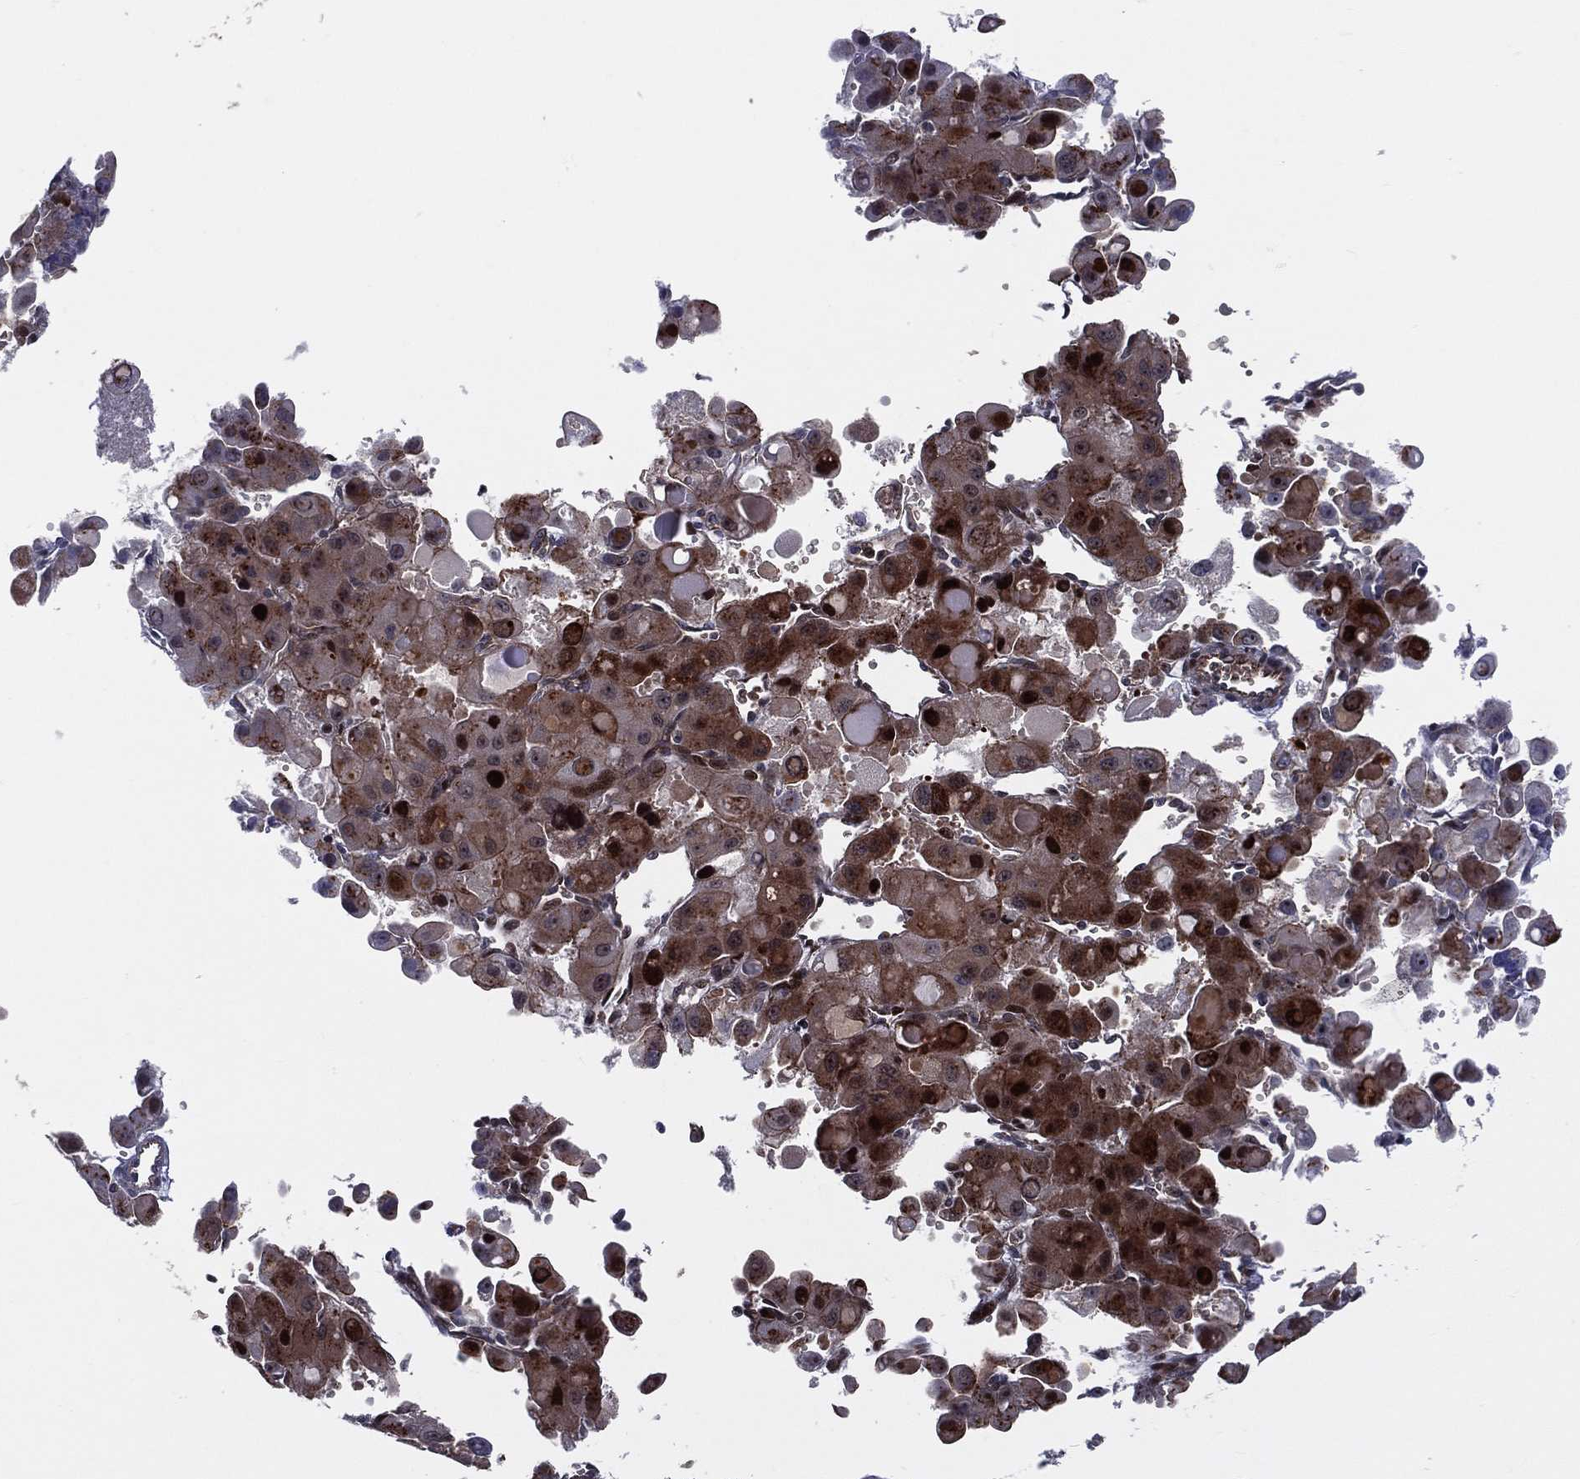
{"staining": {"intensity": "strong", "quantity": "25%-75%", "location": "cytoplasmic/membranous,nuclear"}, "tissue": "liver cancer", "cell_type": "Tumor cells", "image_type": "cancer", "snomed": [{"axis": "morphology", "description": "Carcinoma, Hepatocellular, NOS"}, {"axis": "topography", "description": "Liver"}], "caption": "A brown stain highlights strong cytoplasmic/membranous and nuclear expression of a protein in human liver hepatocellular carcinoma tumor cells. (IHC, brightfield microscopy, high magnification).", "gene": "VHL", "patient": {"sex": "male", "age": 27}}